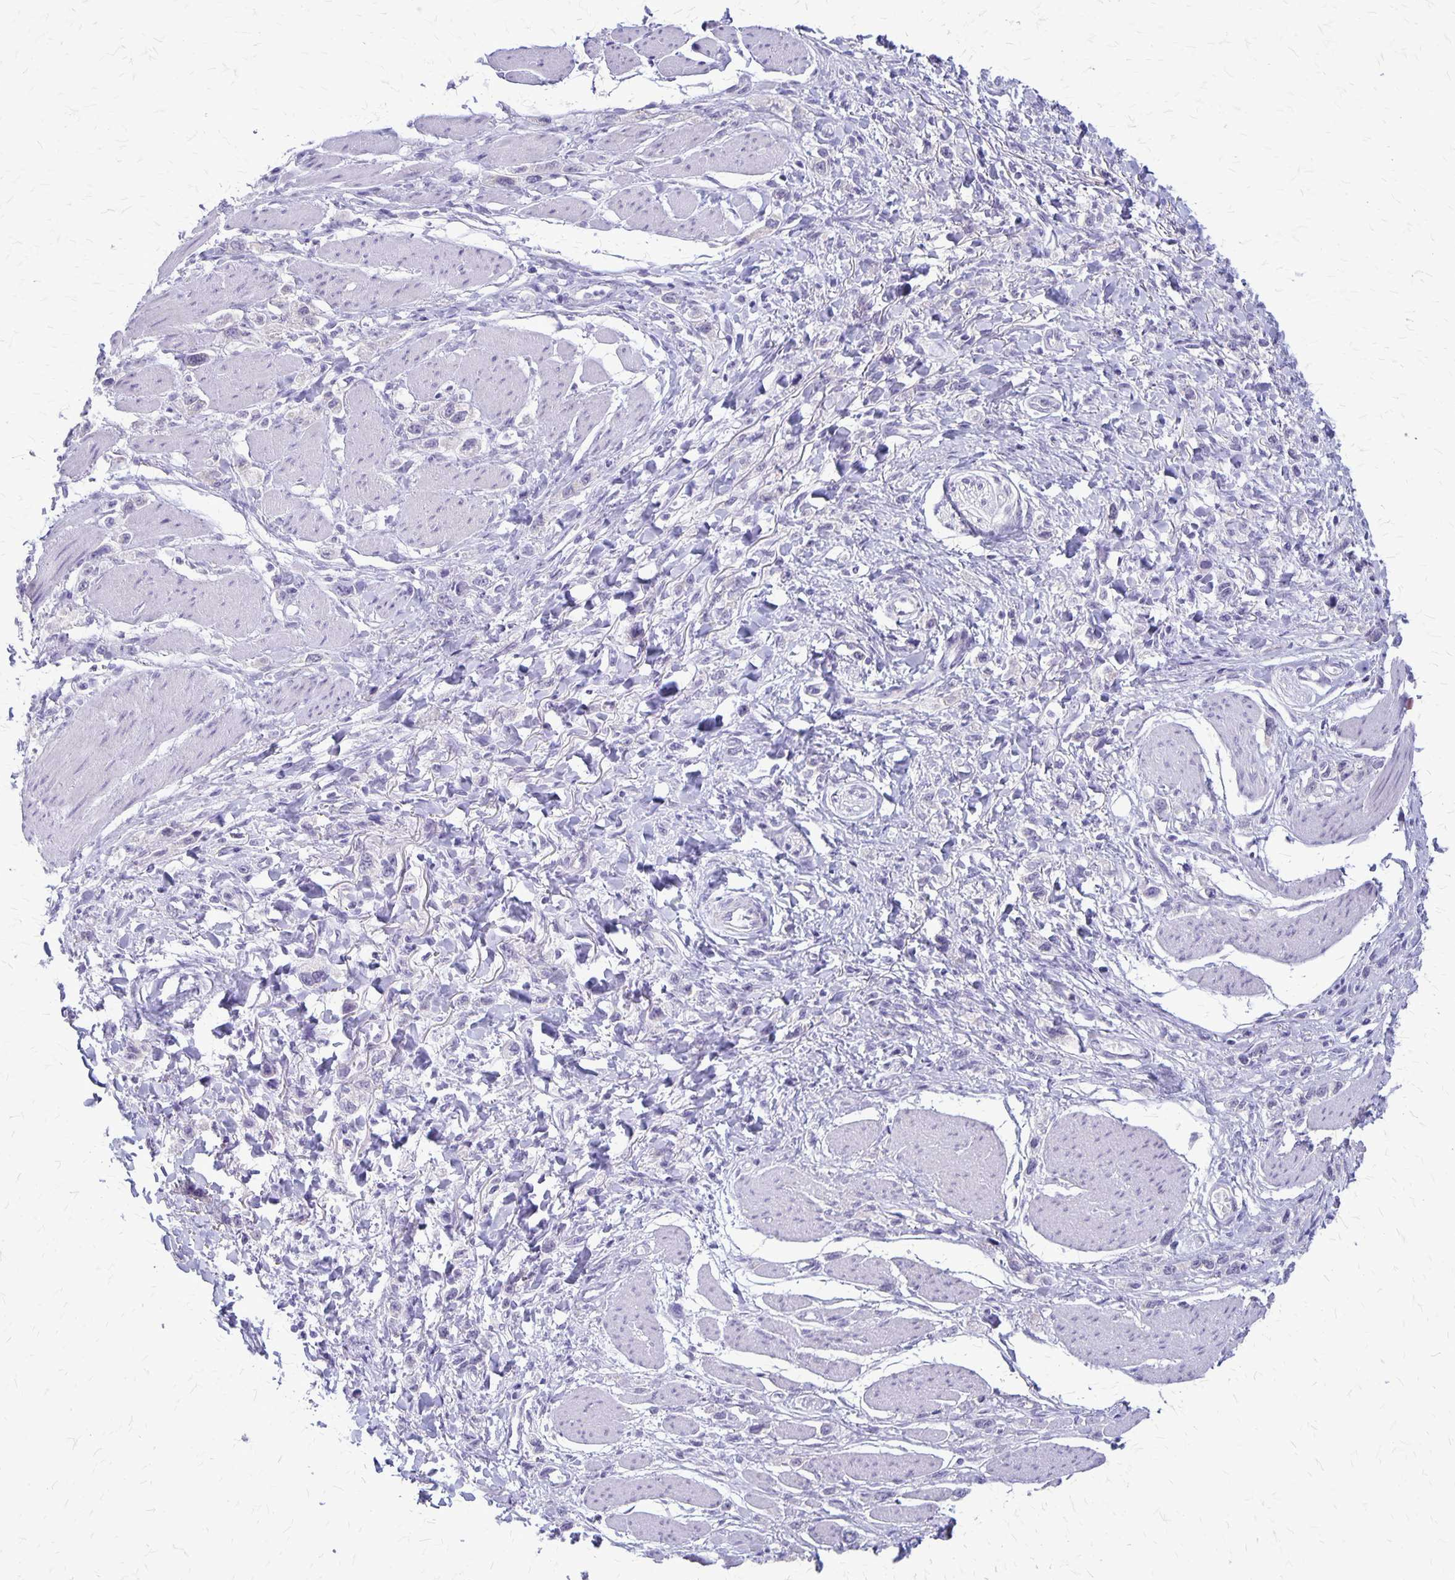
{"staining": {"intensity": "negative", "quantity": "none", "location": "none"}, "tissue": "stomach cancer", "cell_type": "Tumor cells", "image_type": "cancer", "snomed": [{"axis": "morphology", "description": "Adenocarcinoma, NOS"}, {"axis": "topography", "description": "Stomach"}], "caption": "Tumor cells show no significant protein staining in stomach cancer (adenocarcinoma).", "gene": "PLXNB3", "patient": {"sex": "female", "age": 65}}